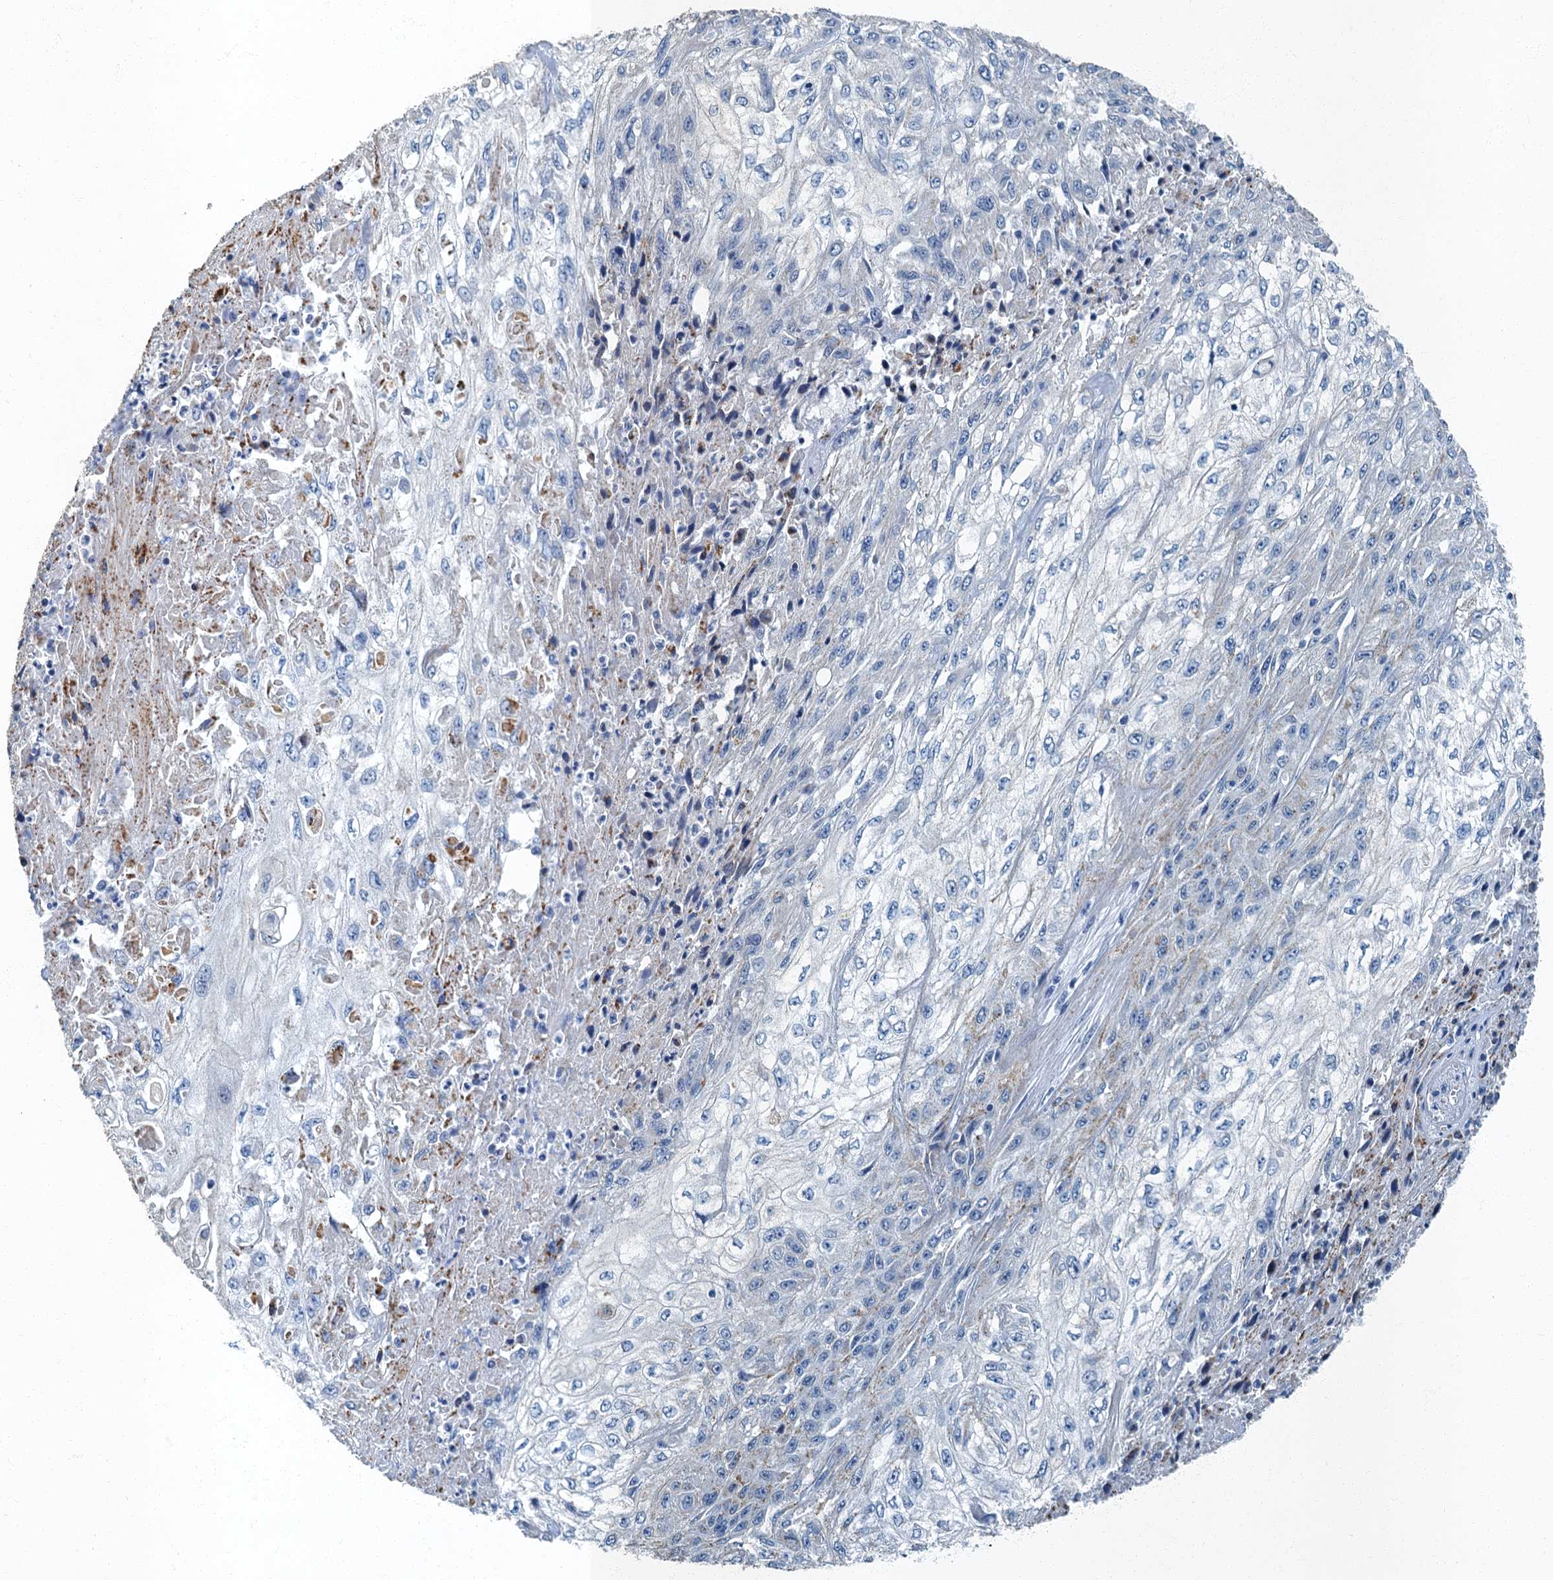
{"staining": {"intensity": "negative", "quantity": "none", "location": "none"}, "tissue": "skin cancer", "cell_type": "Tumor cells", "image_type": "cancer", "snomed": [{"axis": "morphology", "description": "Squamous cell carcinoma, NOS"}, {"axis": "morphology", "description": "Squamous cell carcinoma, metastatic, NOS"}, {"axis": "topography", "description": "Skin"}, {"axis": "topography", "description": "Lymph node"}], "caption": "Immunohistochemical staining of human skin cancer displays no significant positivity in tumor cells.", "gene": "GADL1", "patient": {"sex": "male", "age": 75}}